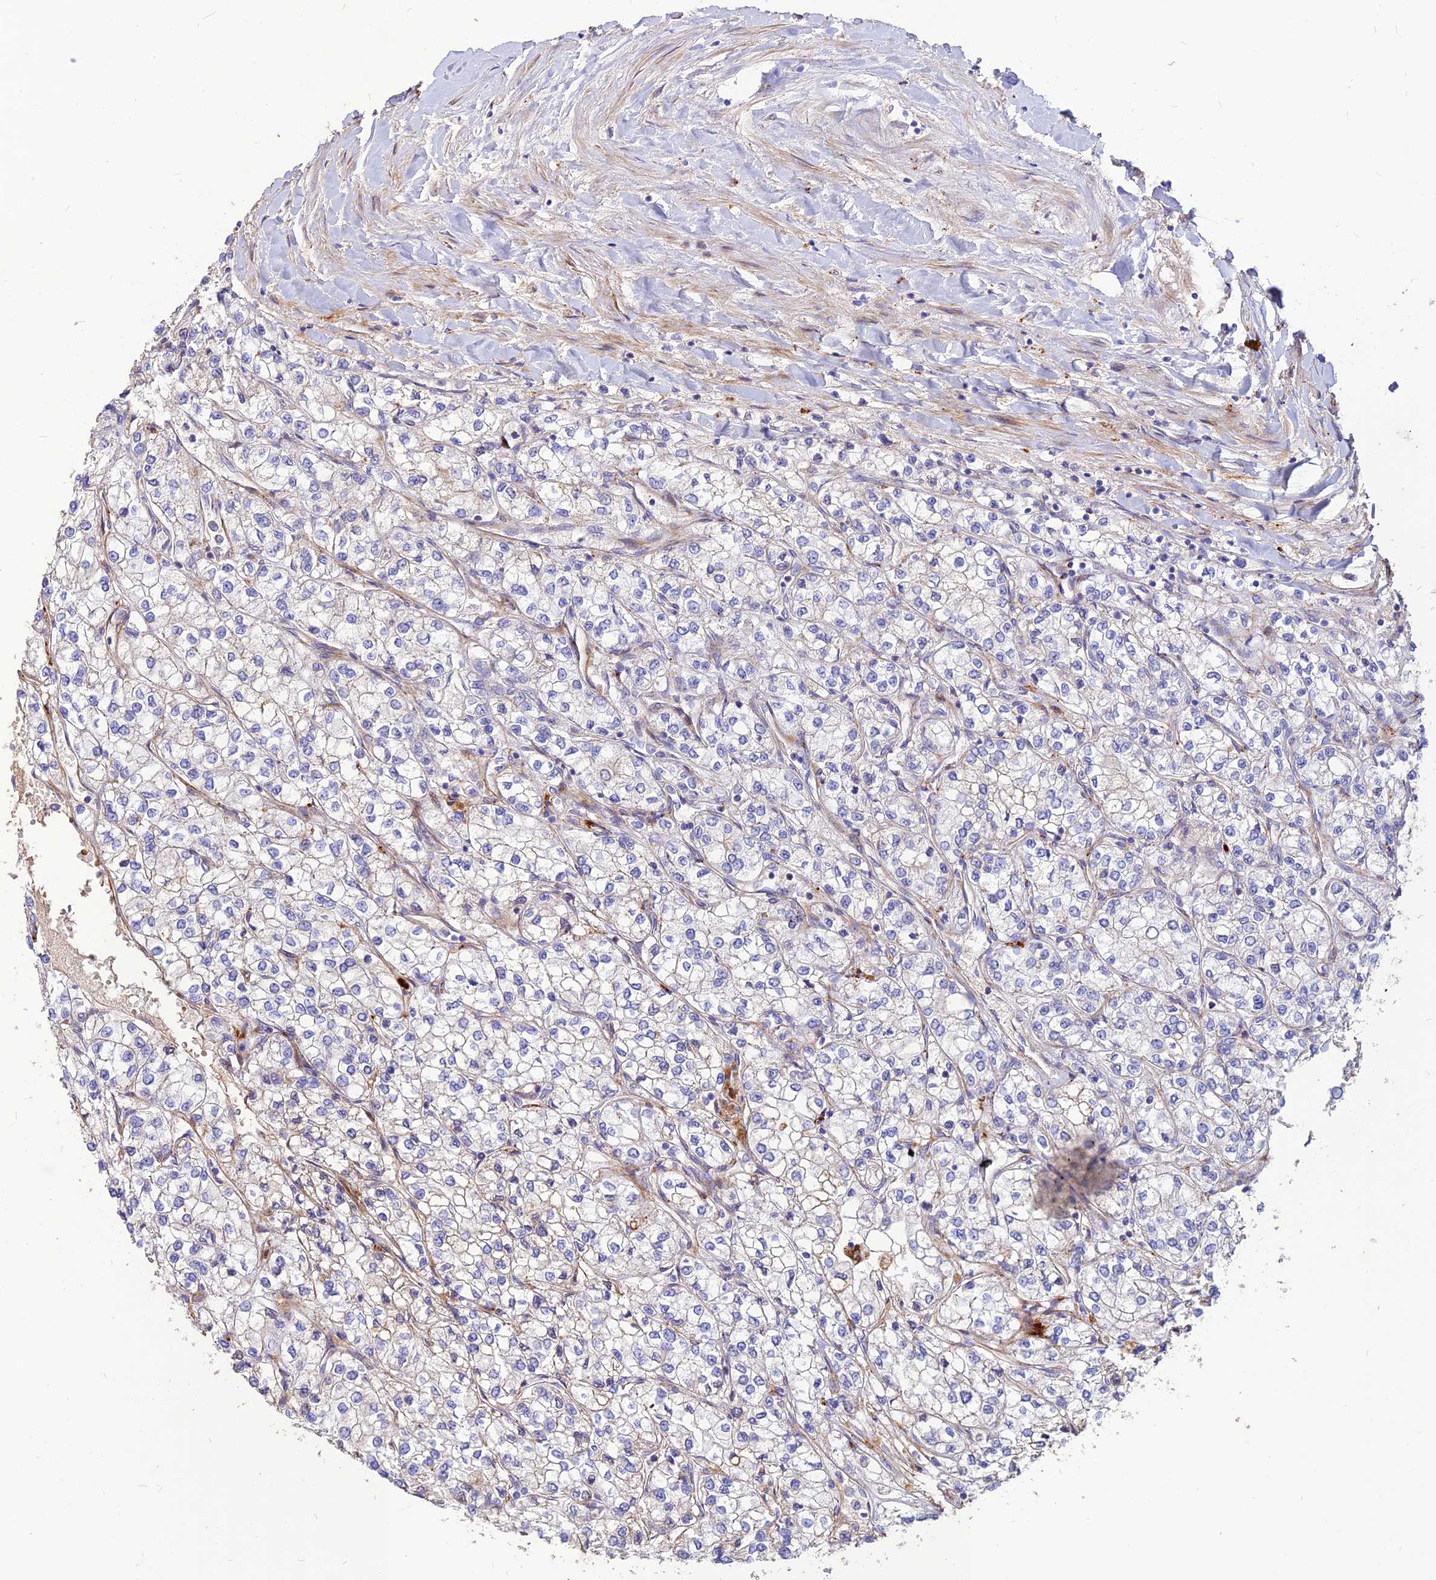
{"staining": {"intensity": "negative", "quantity": "none", "location": "none"}, "tissue": "renal cancer", "cell_type": "Tumor cells", "image_type": "cancer", "snomed": [{"axis": "morphology", "description": "Adenocarcinoma, NOS"}, {"axis": "topography", "description": "Kidney"}], "caption": "The micrograph shows no staining of tumor cells in adenocarcinoma (renal). Brightfield microscopy of IHC stained with DAB (brown) and hematoxylin (blue), captured at high magnification.", "gene": "RIMOC1", "patient": {"sex": "male", "age": 80}}